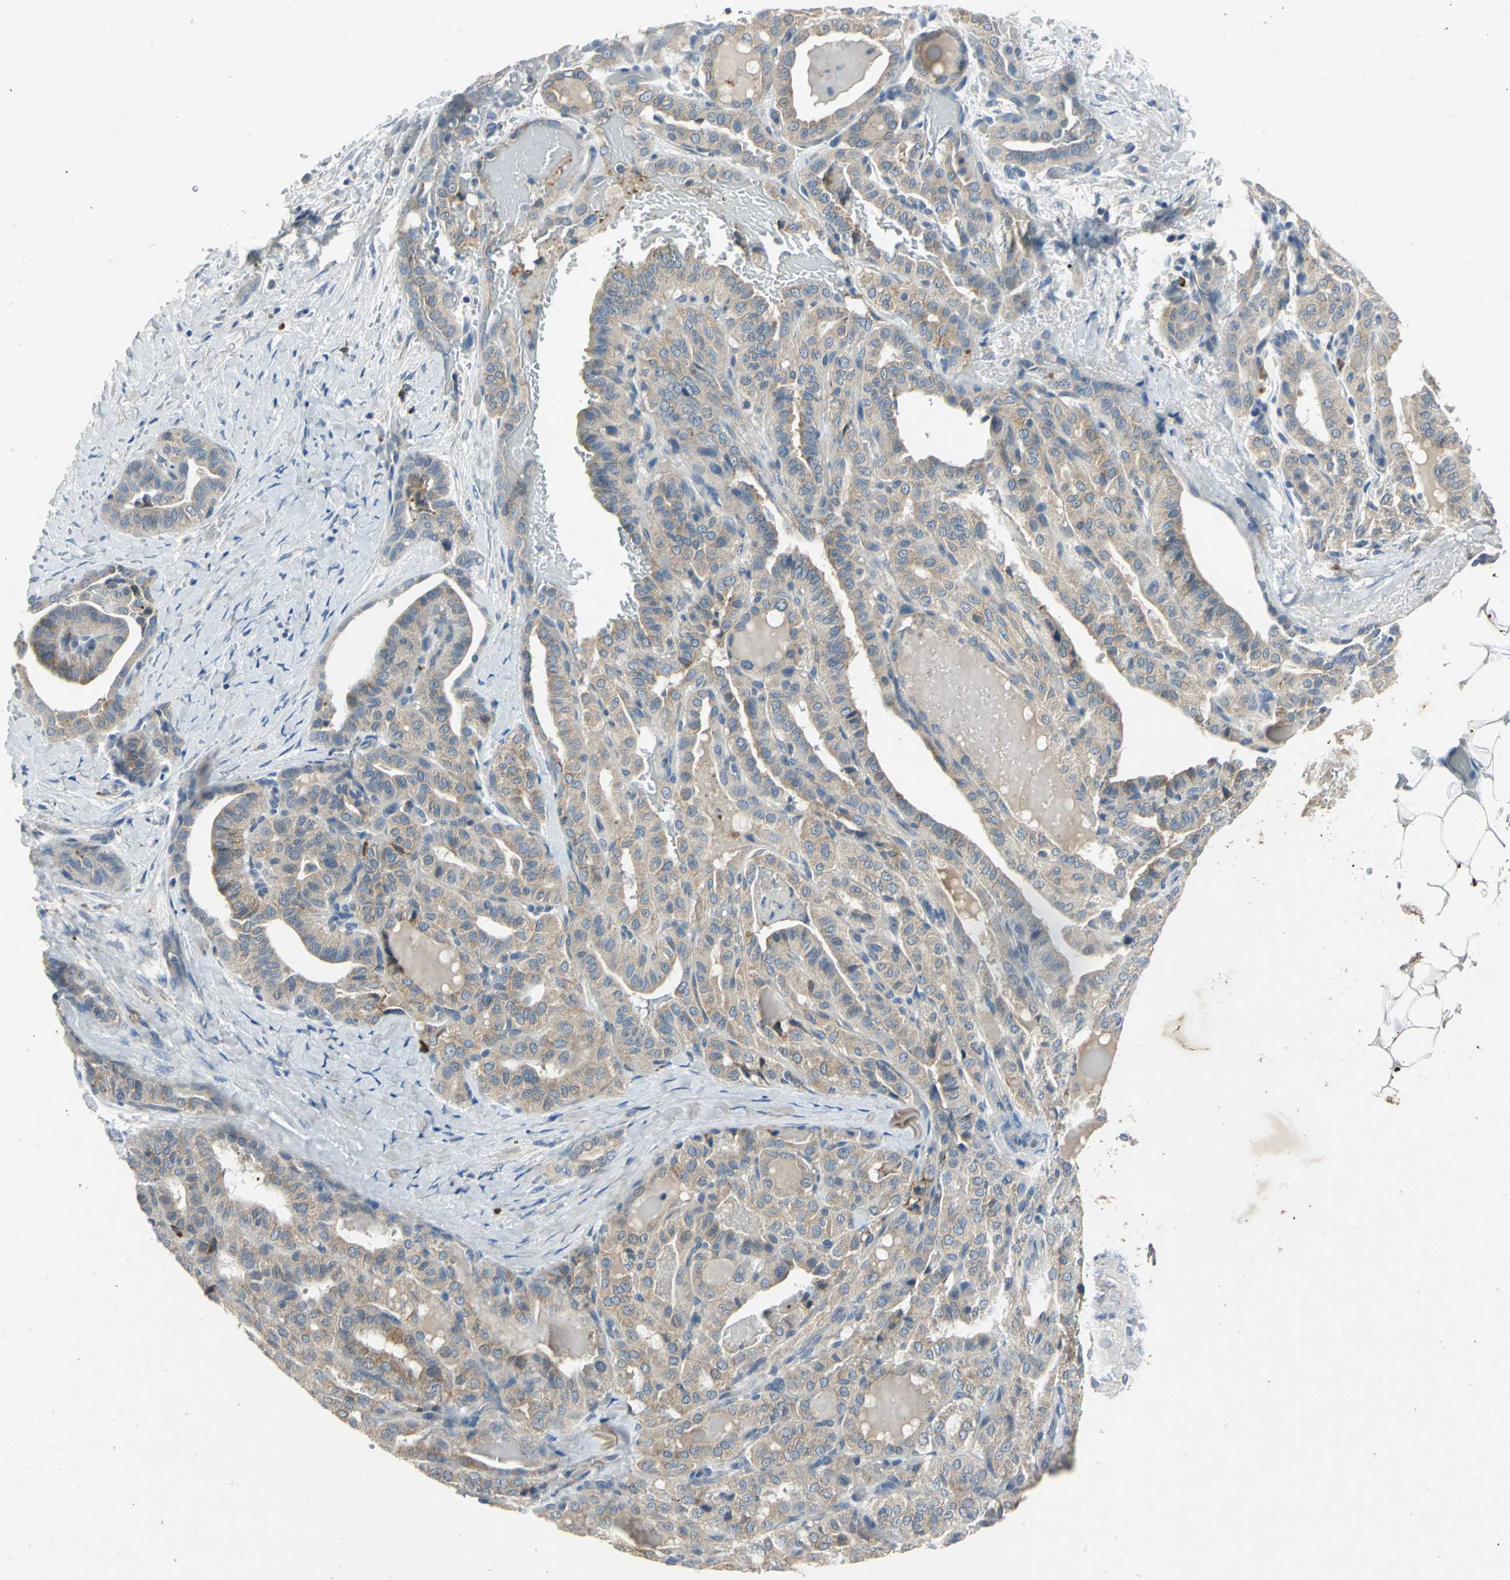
{"staining": {"intensity": "weak", "quantity": ">75%", "location": "cytoplasmic/membranous"}, "tissue": "thyroid cancer", "cell_type": "Tumor cells", "image_type": "cancer", "snomed": [{"axis": "morphology", "description": "Papillary adenocarcinoma, NOS"}, {"axis": "topography", "description": "Thyroid gland"}], "caption": "Immunohistochemical staining of human thyroid papillary adenocarcinoma displays weak cytoplasmic/membranous protein staining in about >75% of tumor cells.", "gene": "SLC2A13", "patient": {"sex": "male", "age": 77}}